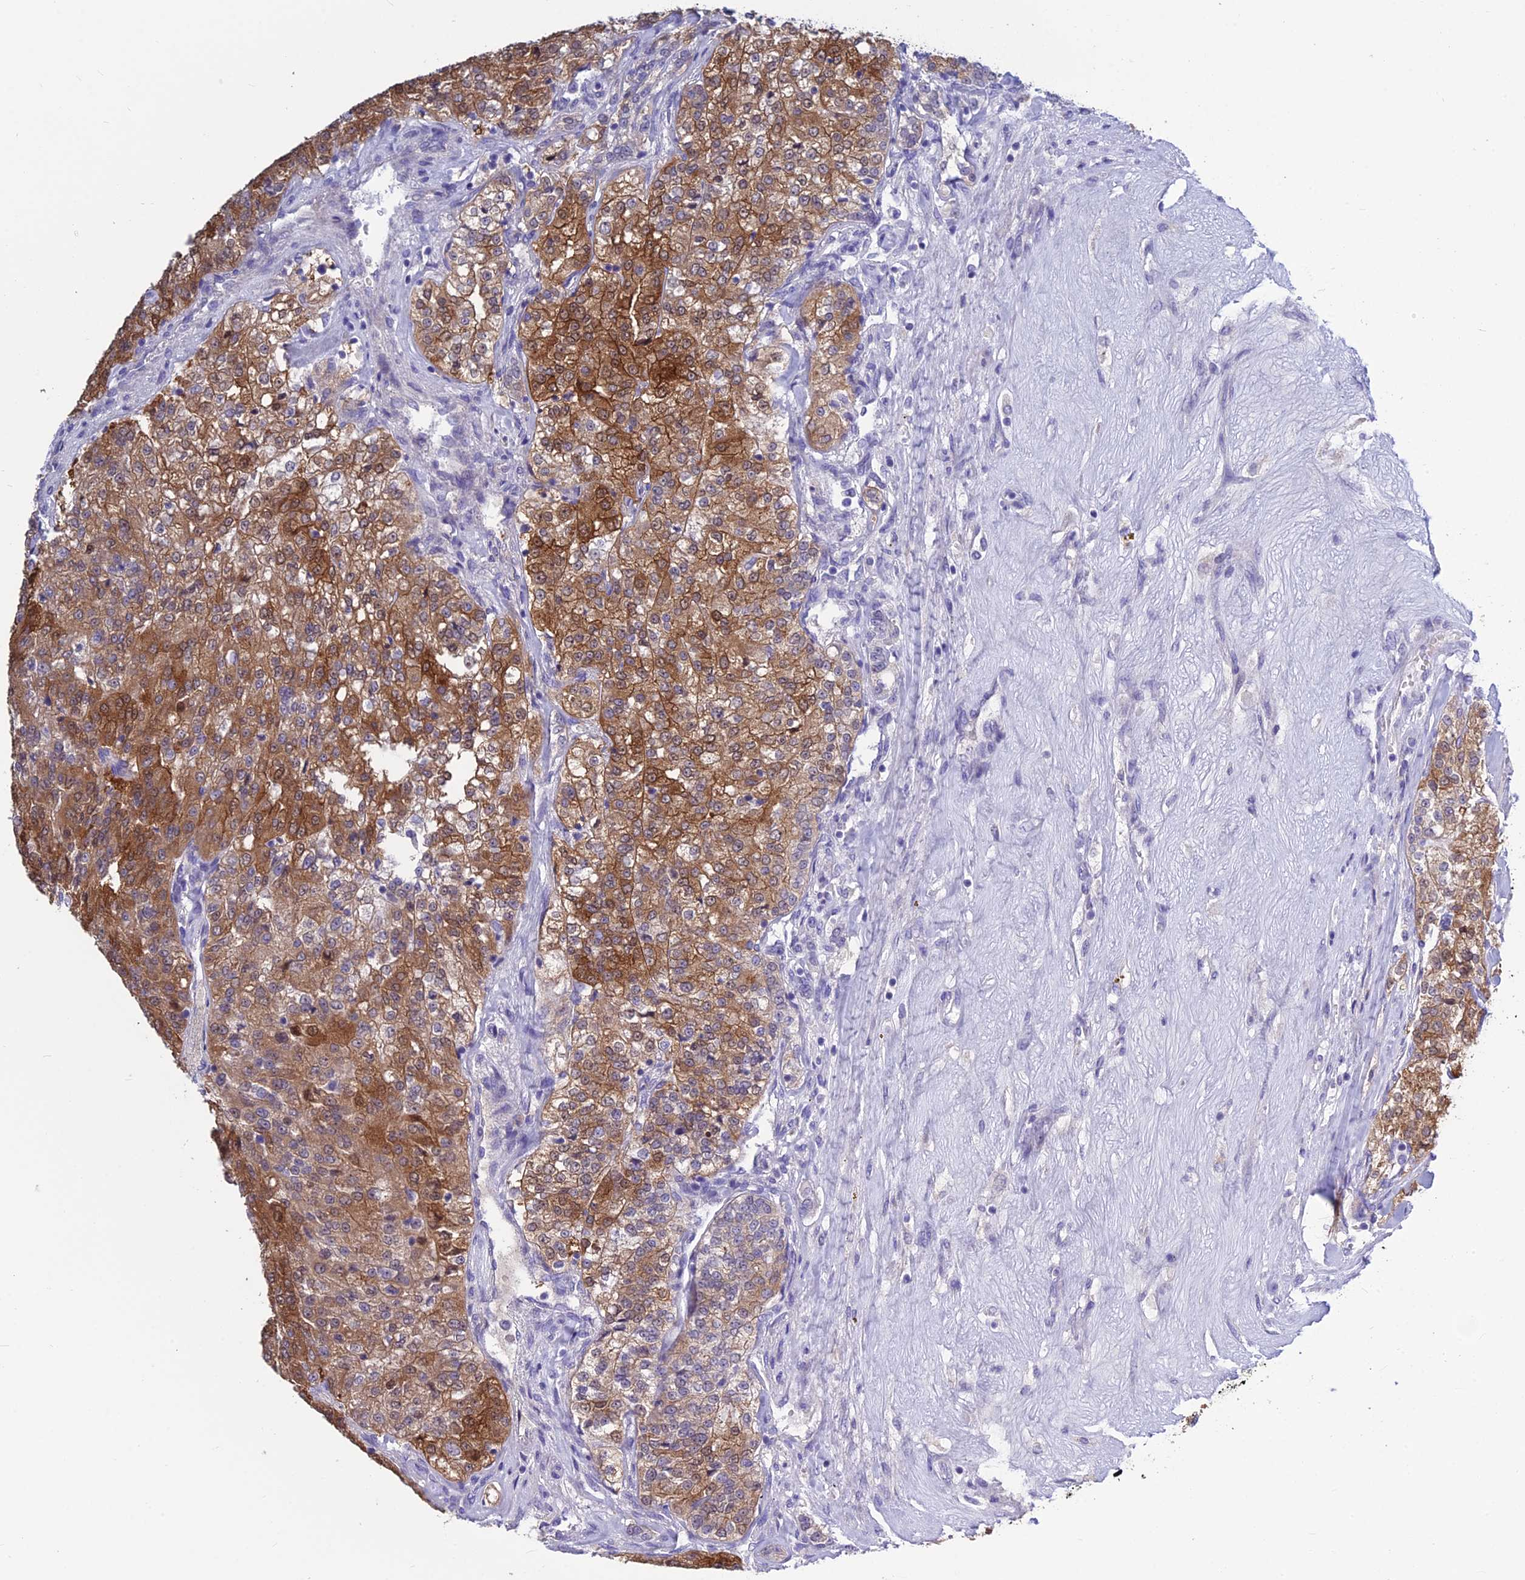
{"staining": {"intensity": "moderate", "quantity": ">75%", "location": "cytoplasmic/membranous"}, "tissue": "renal cancer", "cell_type": "Tumor cells", "image_type": "cancer", "snomed": [{"axis": "morphology", "description": "Adenocarcinoma, NOS"}, {"axis": "topography", "description": "Kidney"}], "caption": "Moderate cytoplasmic/membranous protein staining is seen in about >75% of tumor cells in renal adenocarcinoma.", "gene": "BHMT2", "patient": {"sex": "female", "age": 63}}